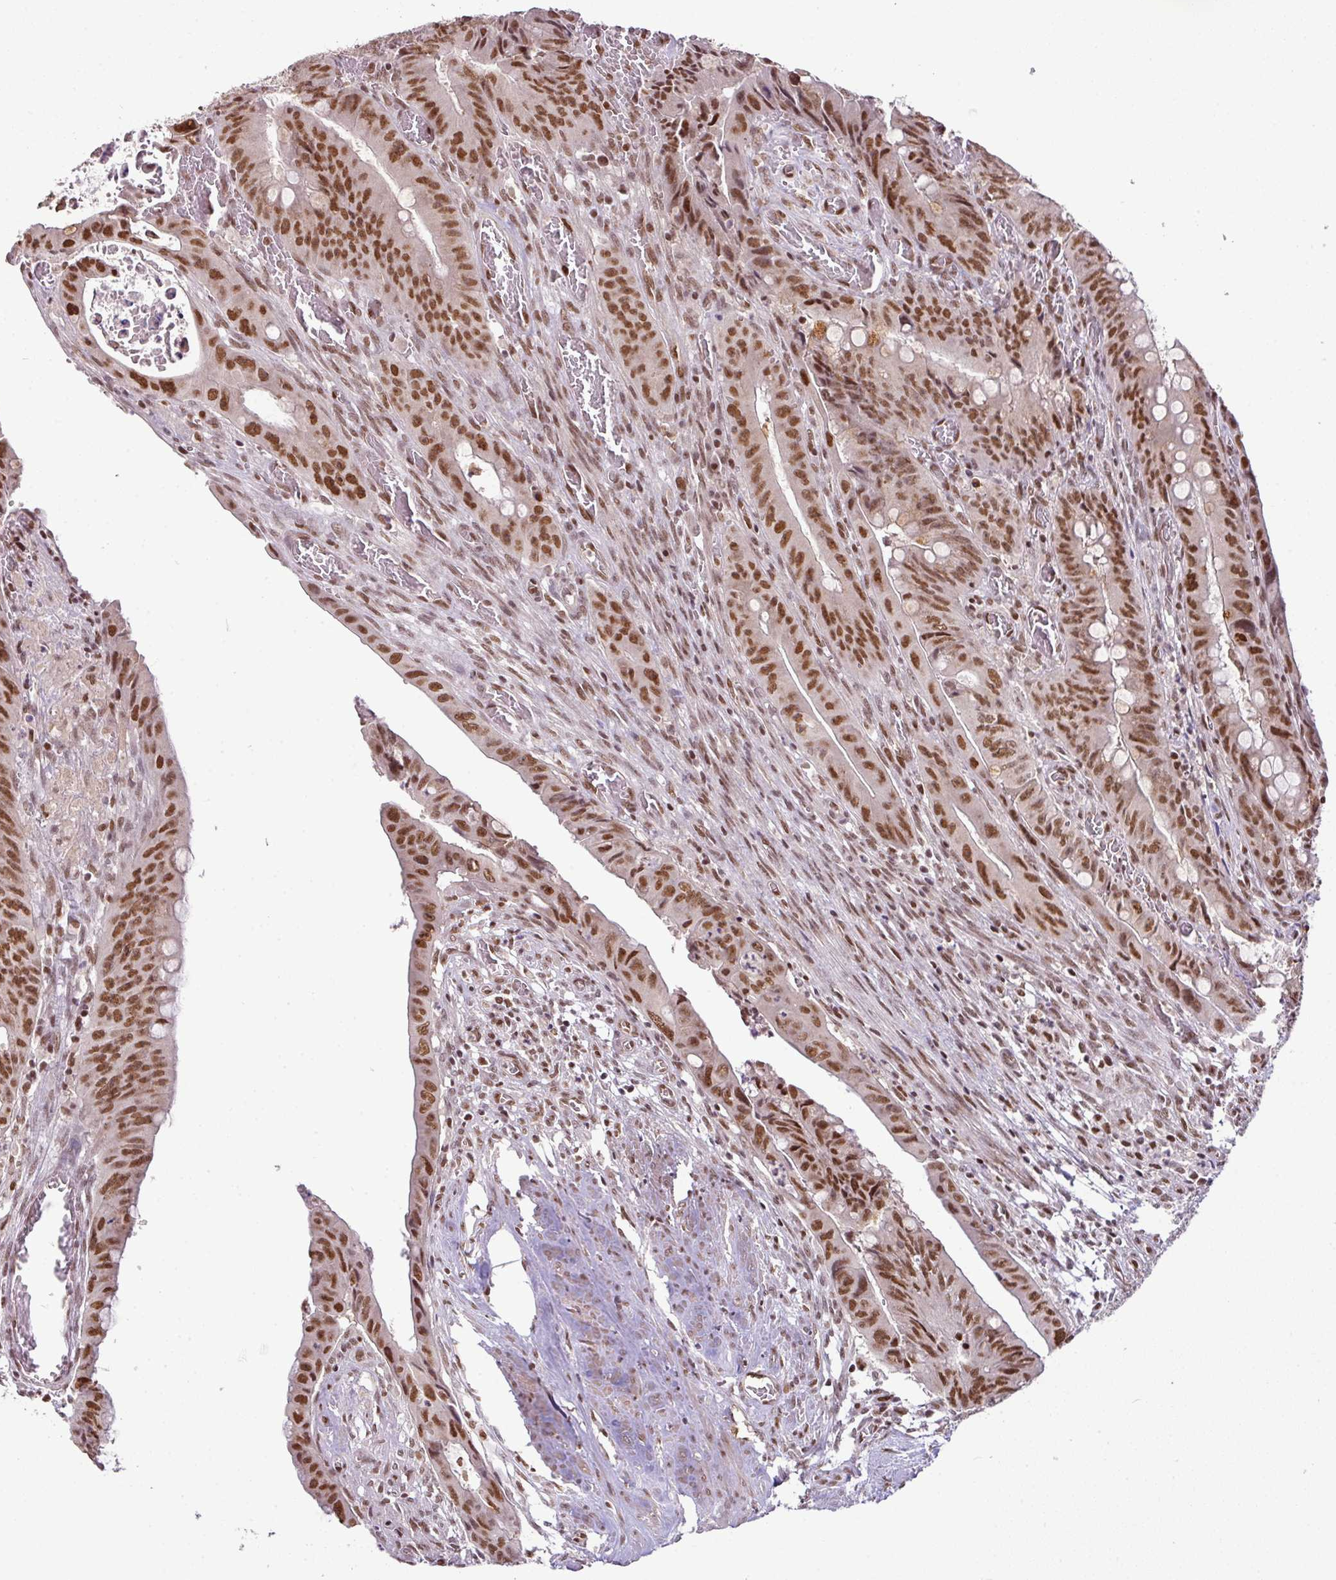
{"staining": {"intensity": "moderate", "quantity": ">75%", "location": "nuclear"}, "tissue": "colorectal cancer", "cell_type": "Tumor cells", "image_type": "cancer", "snomed": [{"axis": "morphology", "description": "Adenocarcinoma, NOS"}, {"axis": "topography", "description": "Rectum"}], "caption": "Human colorectal cancer stained with a brown dye reveals moderate nuclear positive expression in approximately >75% of tumor cells.", "gene": "PGAP4", "patient": {"sex": "male", "age": 78}}